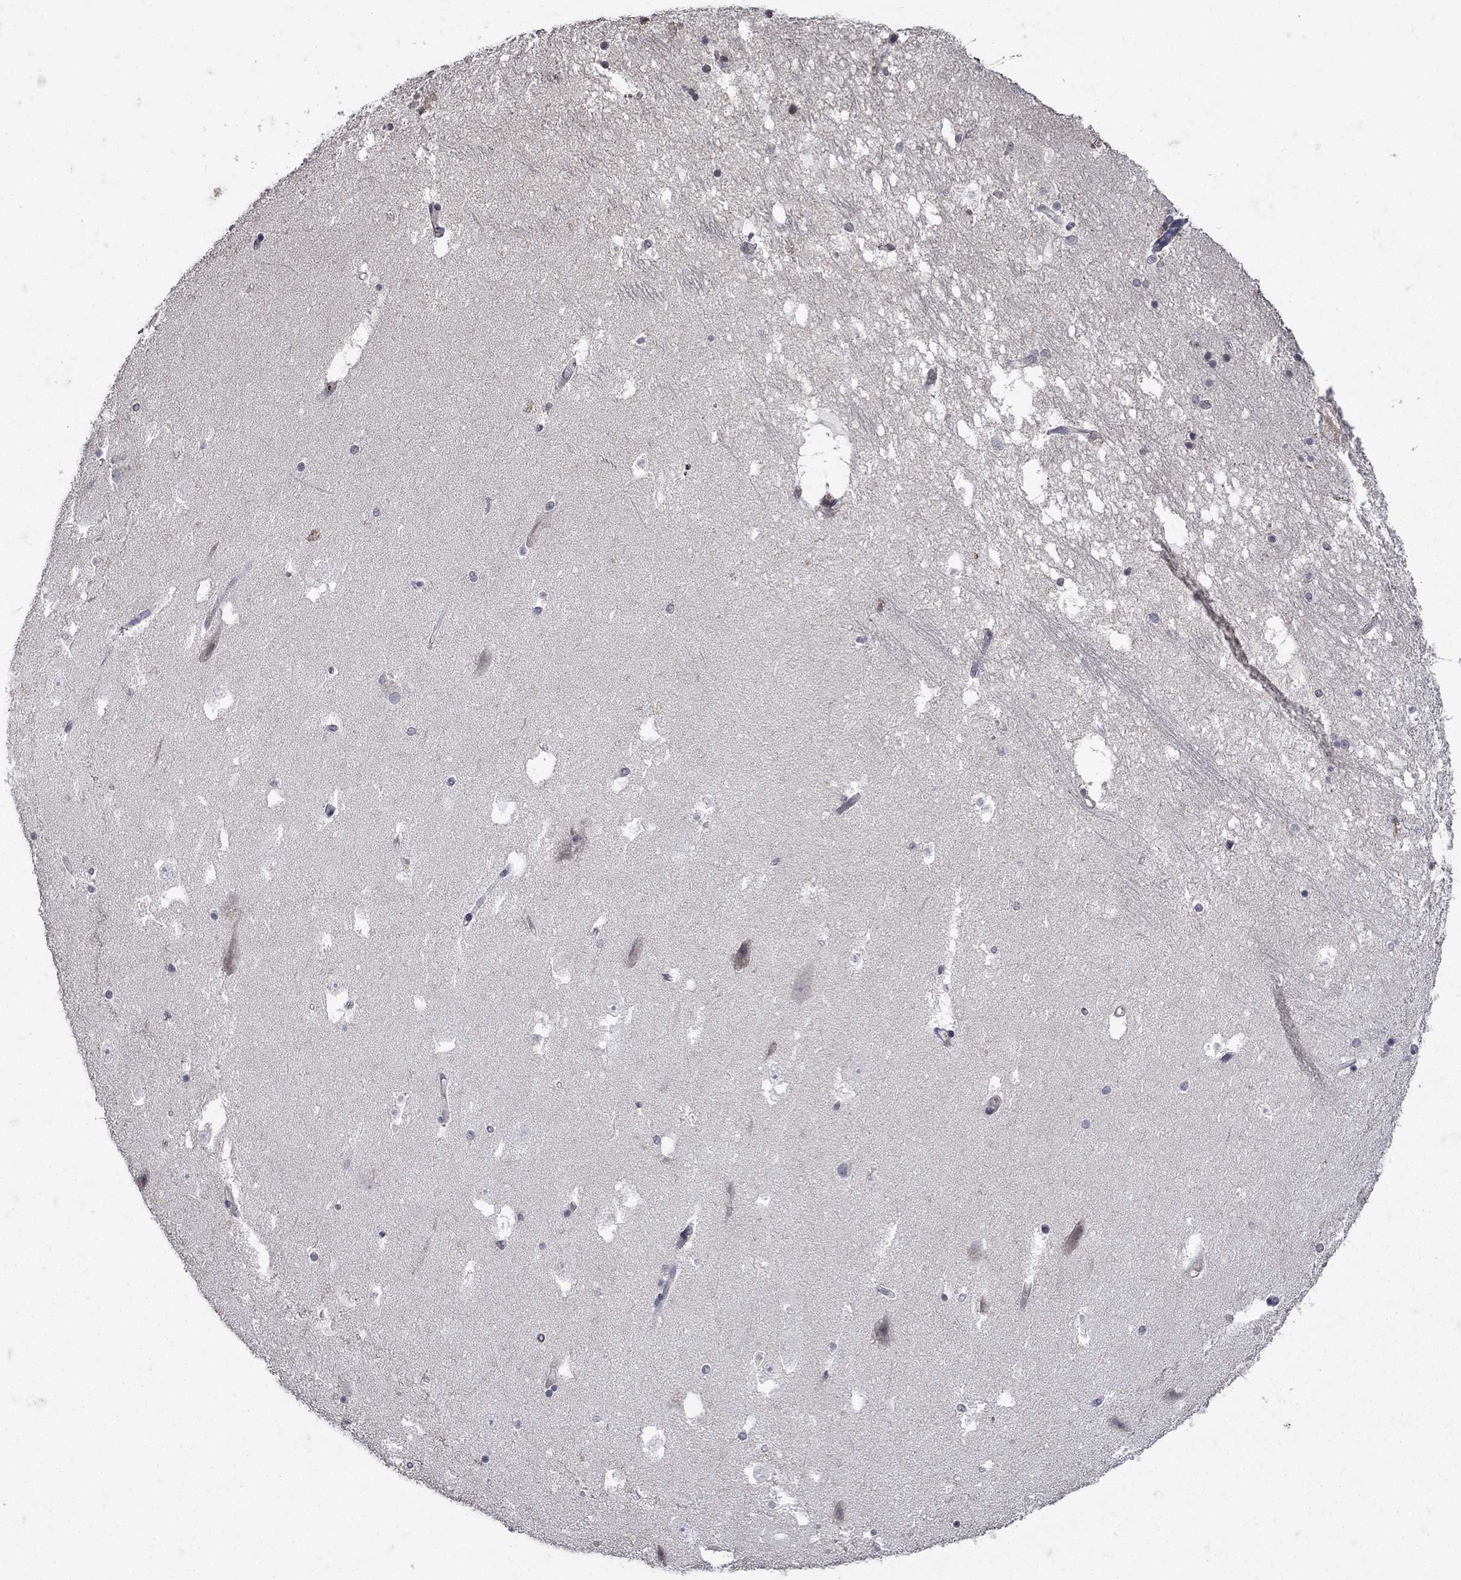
{"staining": {"intensity": "negative", "quantity": "none", "location": "none"}, "tissue": "hippocampus", "cell_type": "Glial cells", "image_type": "normal", "snomed": [{"axis": "morphology", "description": "Normal tissue, NOS"}, {"axis": "topography", "description": "Hippocampus"}], "caption": "IHC of unremarkable hippocampus reveals no expression in glial cells.", "gene": "NPC2", "patient": {"sex": "male", "age": 51}}